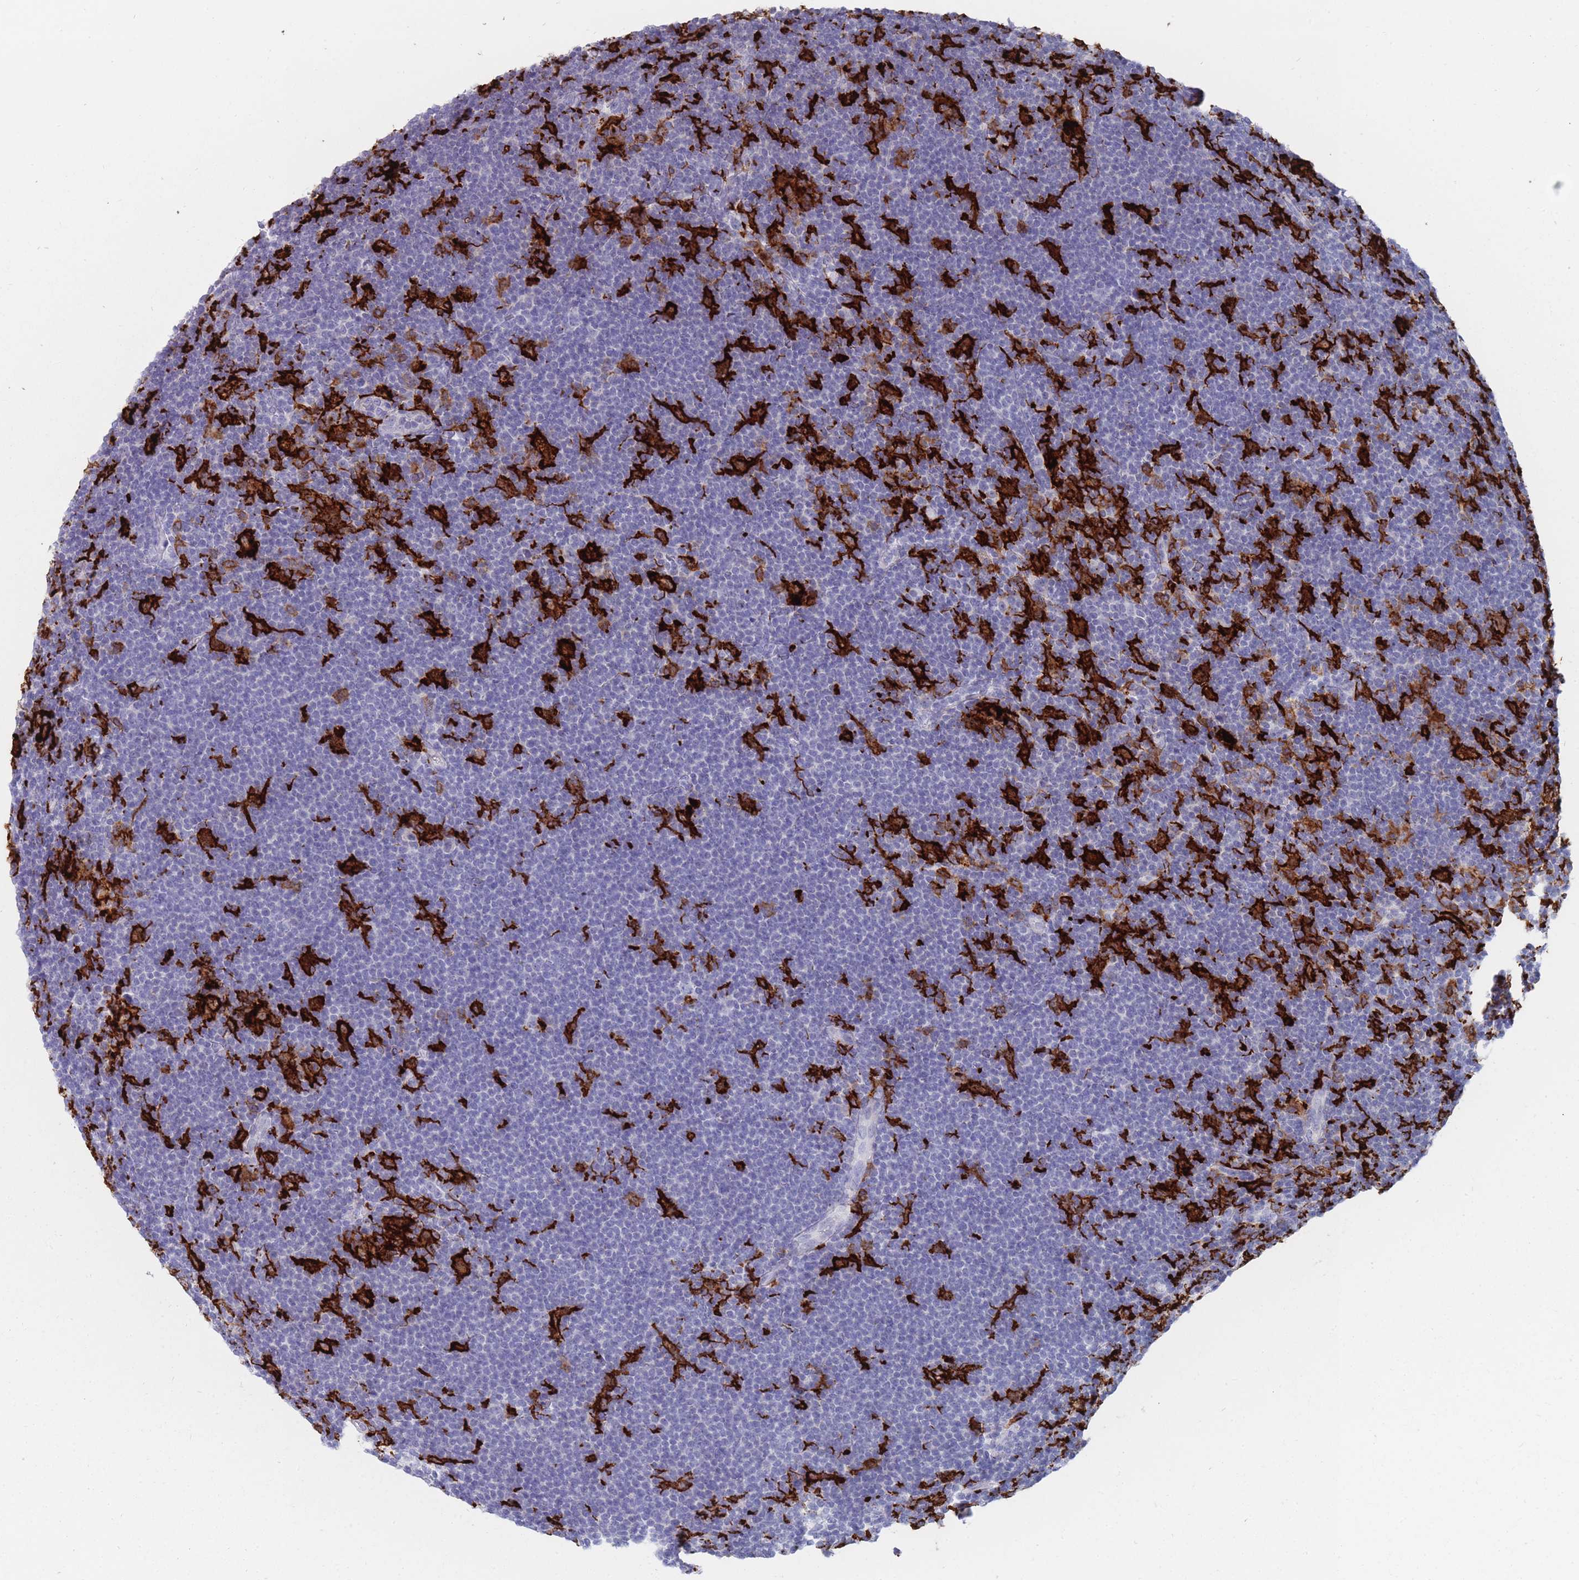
{"staining": {"intensity": "negative", "quantity": "none", "location": "none"}, "tissue": "lymphoma", "cell_type": "Tumor cells", "image_type": "cancer", "snomed": [{"axis": "morphology", "description": "Hodgkin's disease, NOS"}, {"axis": "topography", "description": "Lymph node"}], "caption": "Tumor cells show no significant protein staining in lymphoma.", "gene": "AIF1", "patient": {"sex": "female", "age": 57}}